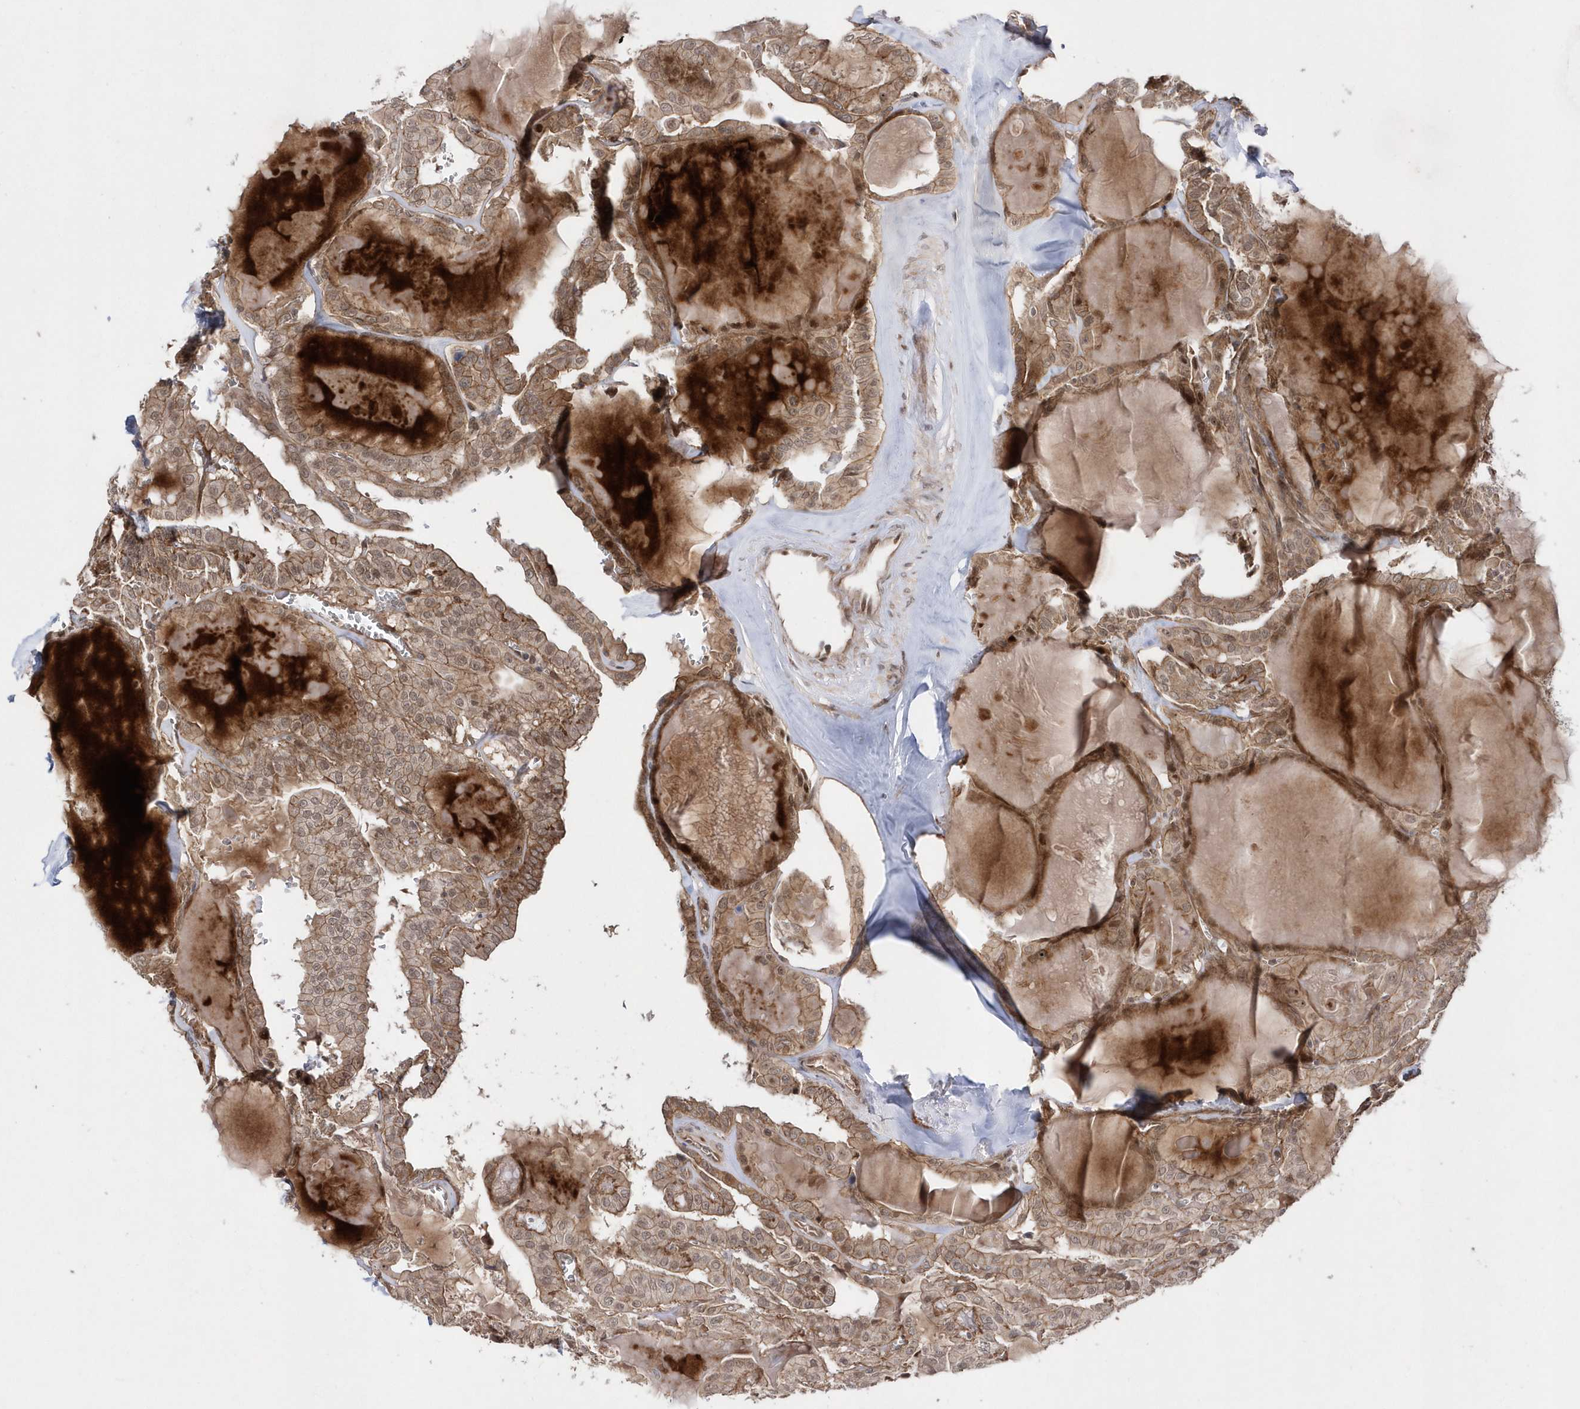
{"staining": {"intensity": "moderate", "quantity": ">75%", "location": "cytoplasmic/membranous,nuclear"}, "tissue": "thyroid cancer", "cell_type": "Tumor cells", "image_type": "cancer", "snomed": [{"axis": "morphology", "description": "Papillary adenocarcinoma, NOS"}, {"axis": "topography", "description": "Thyroid gland"}], "caption": "Protein staining demonstrates moderate cytoplasmic/membranous and nuclear staining in approximately >75% of tumor cells in papillary adenocarcinoma (thyroid). The staining is performed using DAB (3,3'-diaminobenzidine) brown chromogen to label protein expression. The nuclei are counter-stained blue using hematoxylin.", "gene": "DALRD3", "patient": {"sex": "male", "age": 52}}